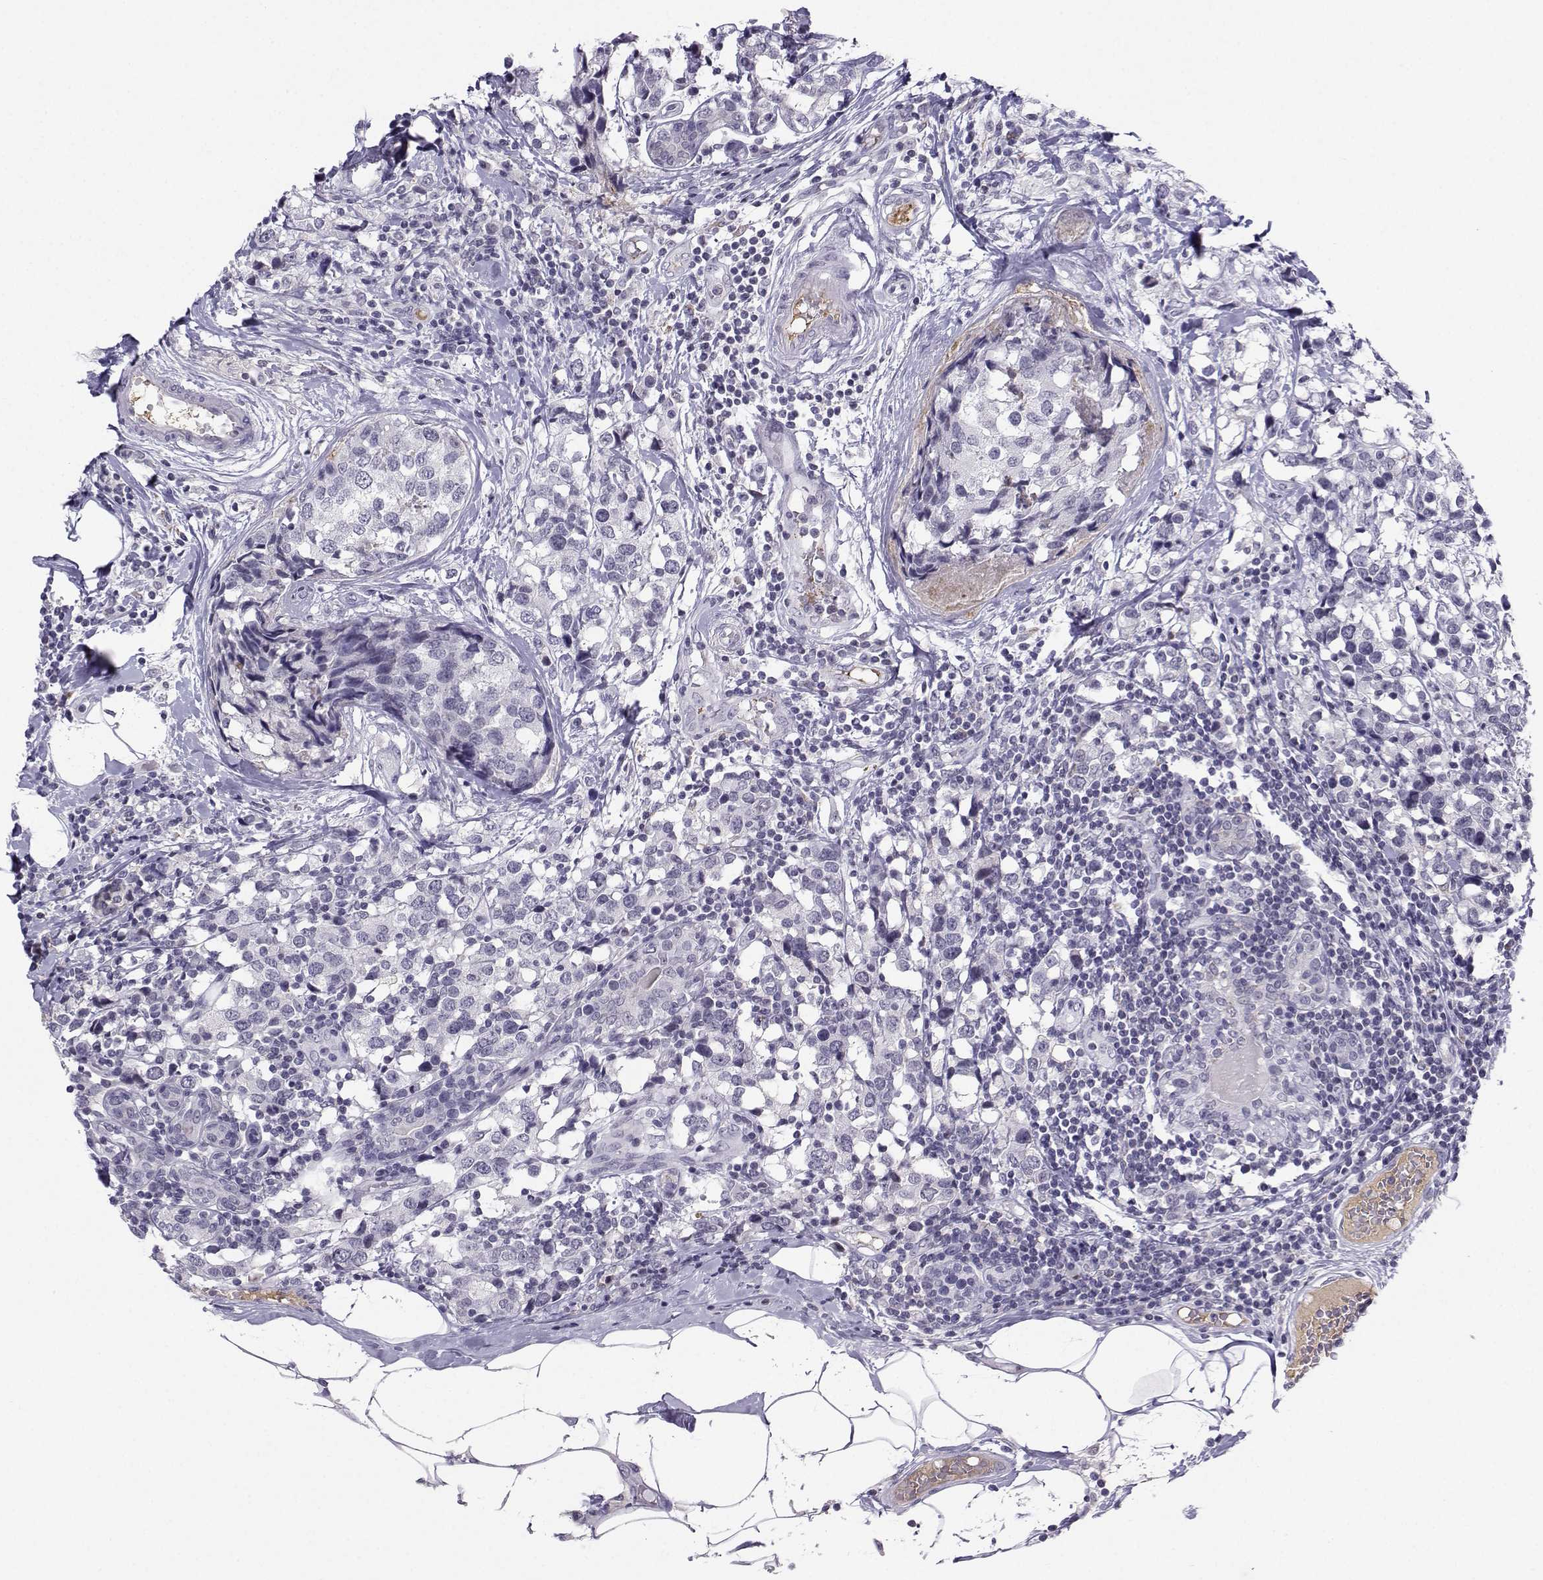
{"staining": {"intensity": "negative", "quantity": "none", "location": "none"}, "tissue": "breast cancer", "cell_type": "Tumor cells", "image_type": "cancer", "snomed": [{"axis": "morphology", "description": "Lobular carcinoma"}, {"axis": "topography", "description": "Breast"}], "caption": "Human lobular carcinoma (breast) stained for a protein using immunohistochemistry (IHC) reveals no positivity in tumor cells.", "gene": "LHX1", "patient": {"sex": "female", "age": 59}}